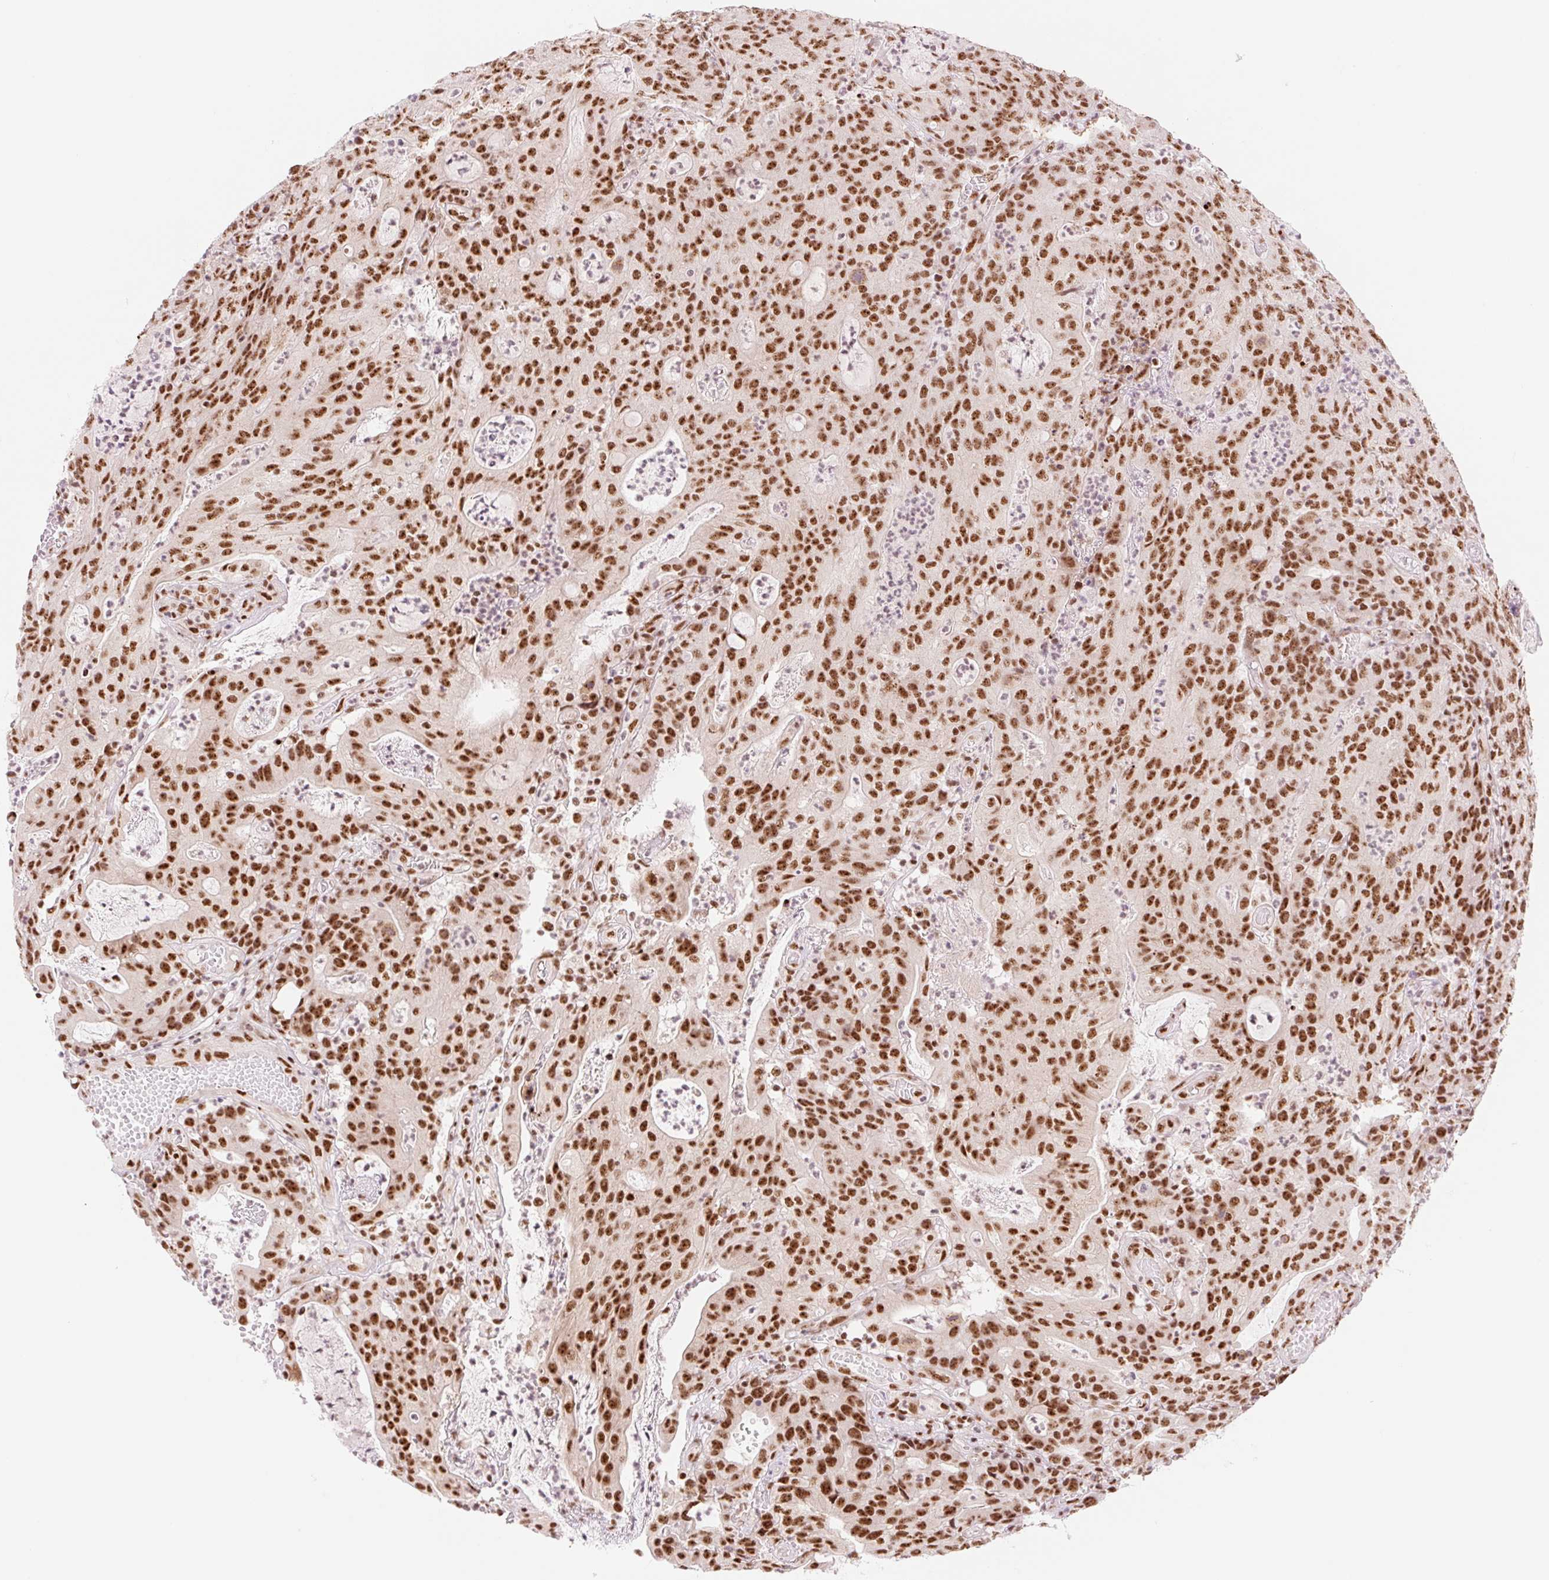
{"staining": {"intensity": "strong", "quantity": ">75%", "location": "nuclear"}, "tissue": "colorectal cancer", "cell_type": "Tumor cells", "image_type": "cancer", "snomed": [{"axis": "morphology", "description": "Adenocarcinoma, NOS"}, {"axis": "topography", "description": "Colon"}], "caption": "Colorectal adenocarcinoma stained with a brown dye exhibits strong nuclear positive expression in approximately >75% of tumor cells.", "gene": "PRDM11", "patient": {"sex": "male", "age": 83}}